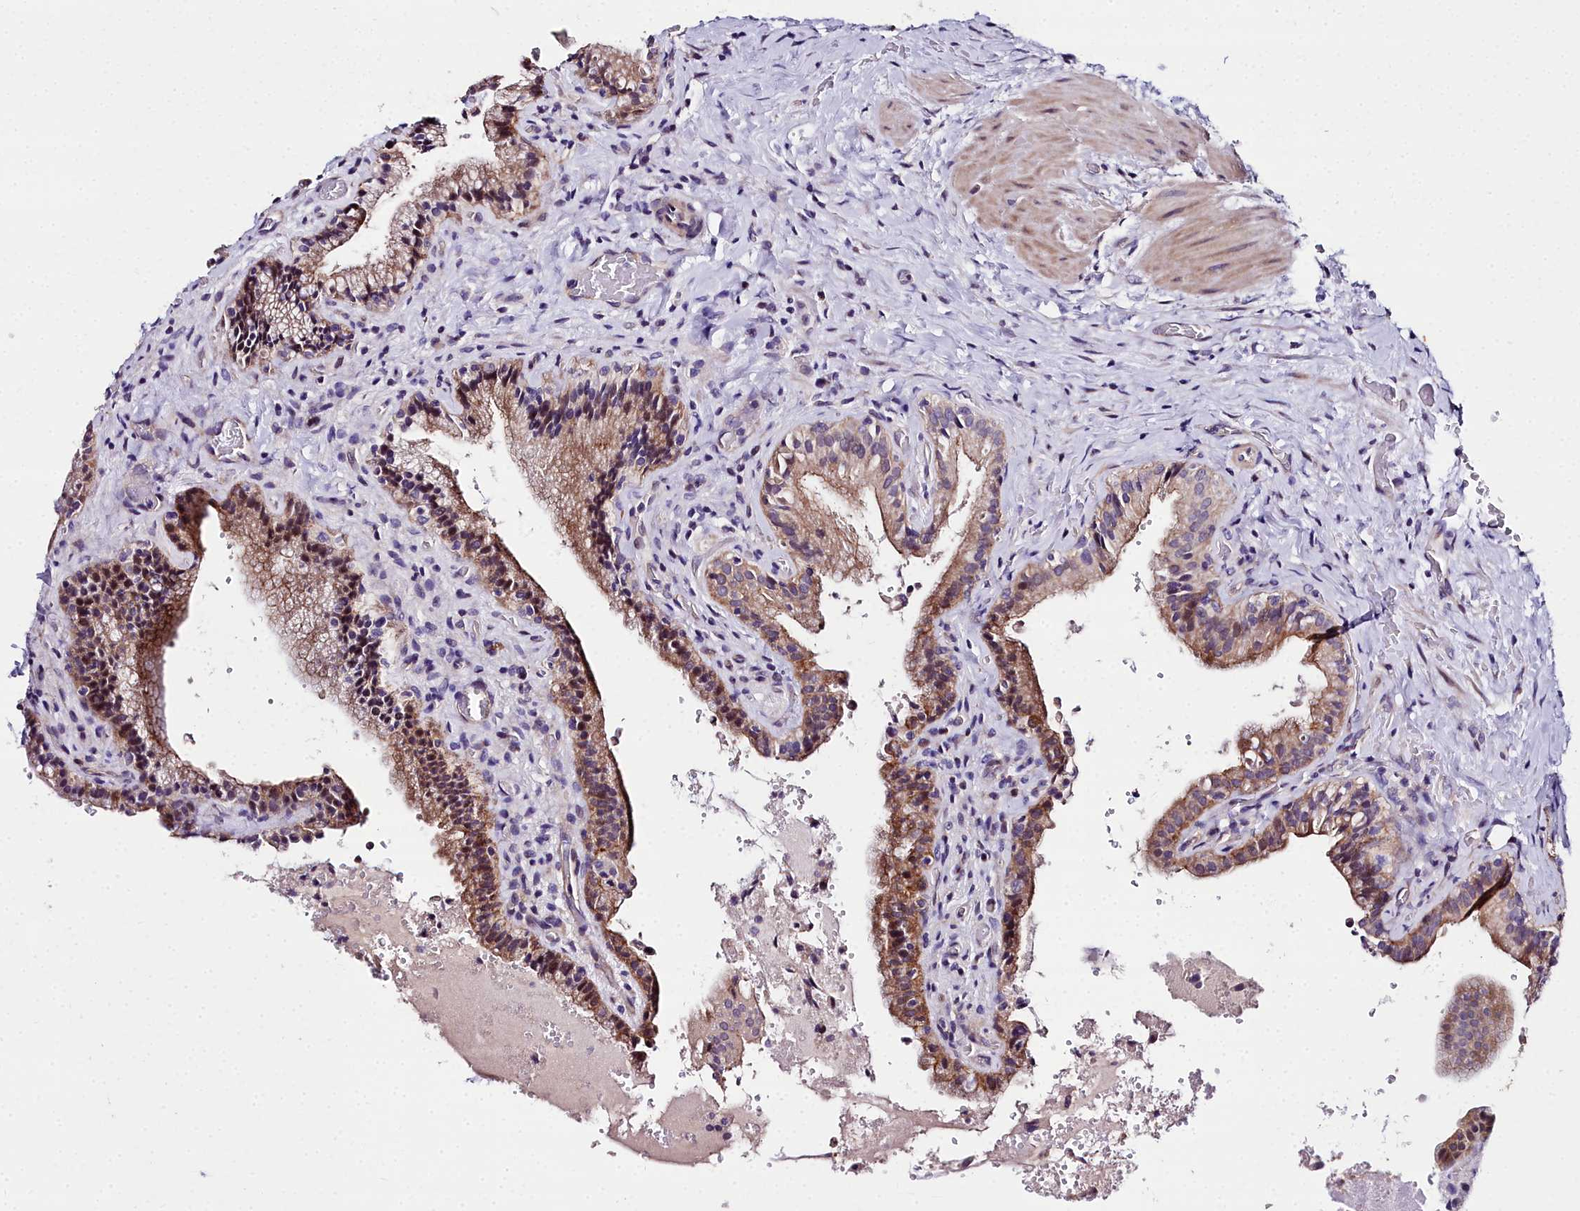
{"staining": {"intensity": "moderate", "quantity": ">75%", "location": "cytoplasmic/membranous"}, "tissue": "gallbladder", "cell_type": "Glandular cells", "image_type": "normal", "snomed": [{"axis": "morphology", "description": "Normal tissue, NOS"}, {"axis": "topography", "description": "Gallbladder"}], "caption": "IHC of unremarkable gallbladder shows medium levels of moderate cytoplasmic/membranous positivity in about >75% of glandular cells.", "gene": "NT5M", "patient": {"sex": "male", "age": 24}}